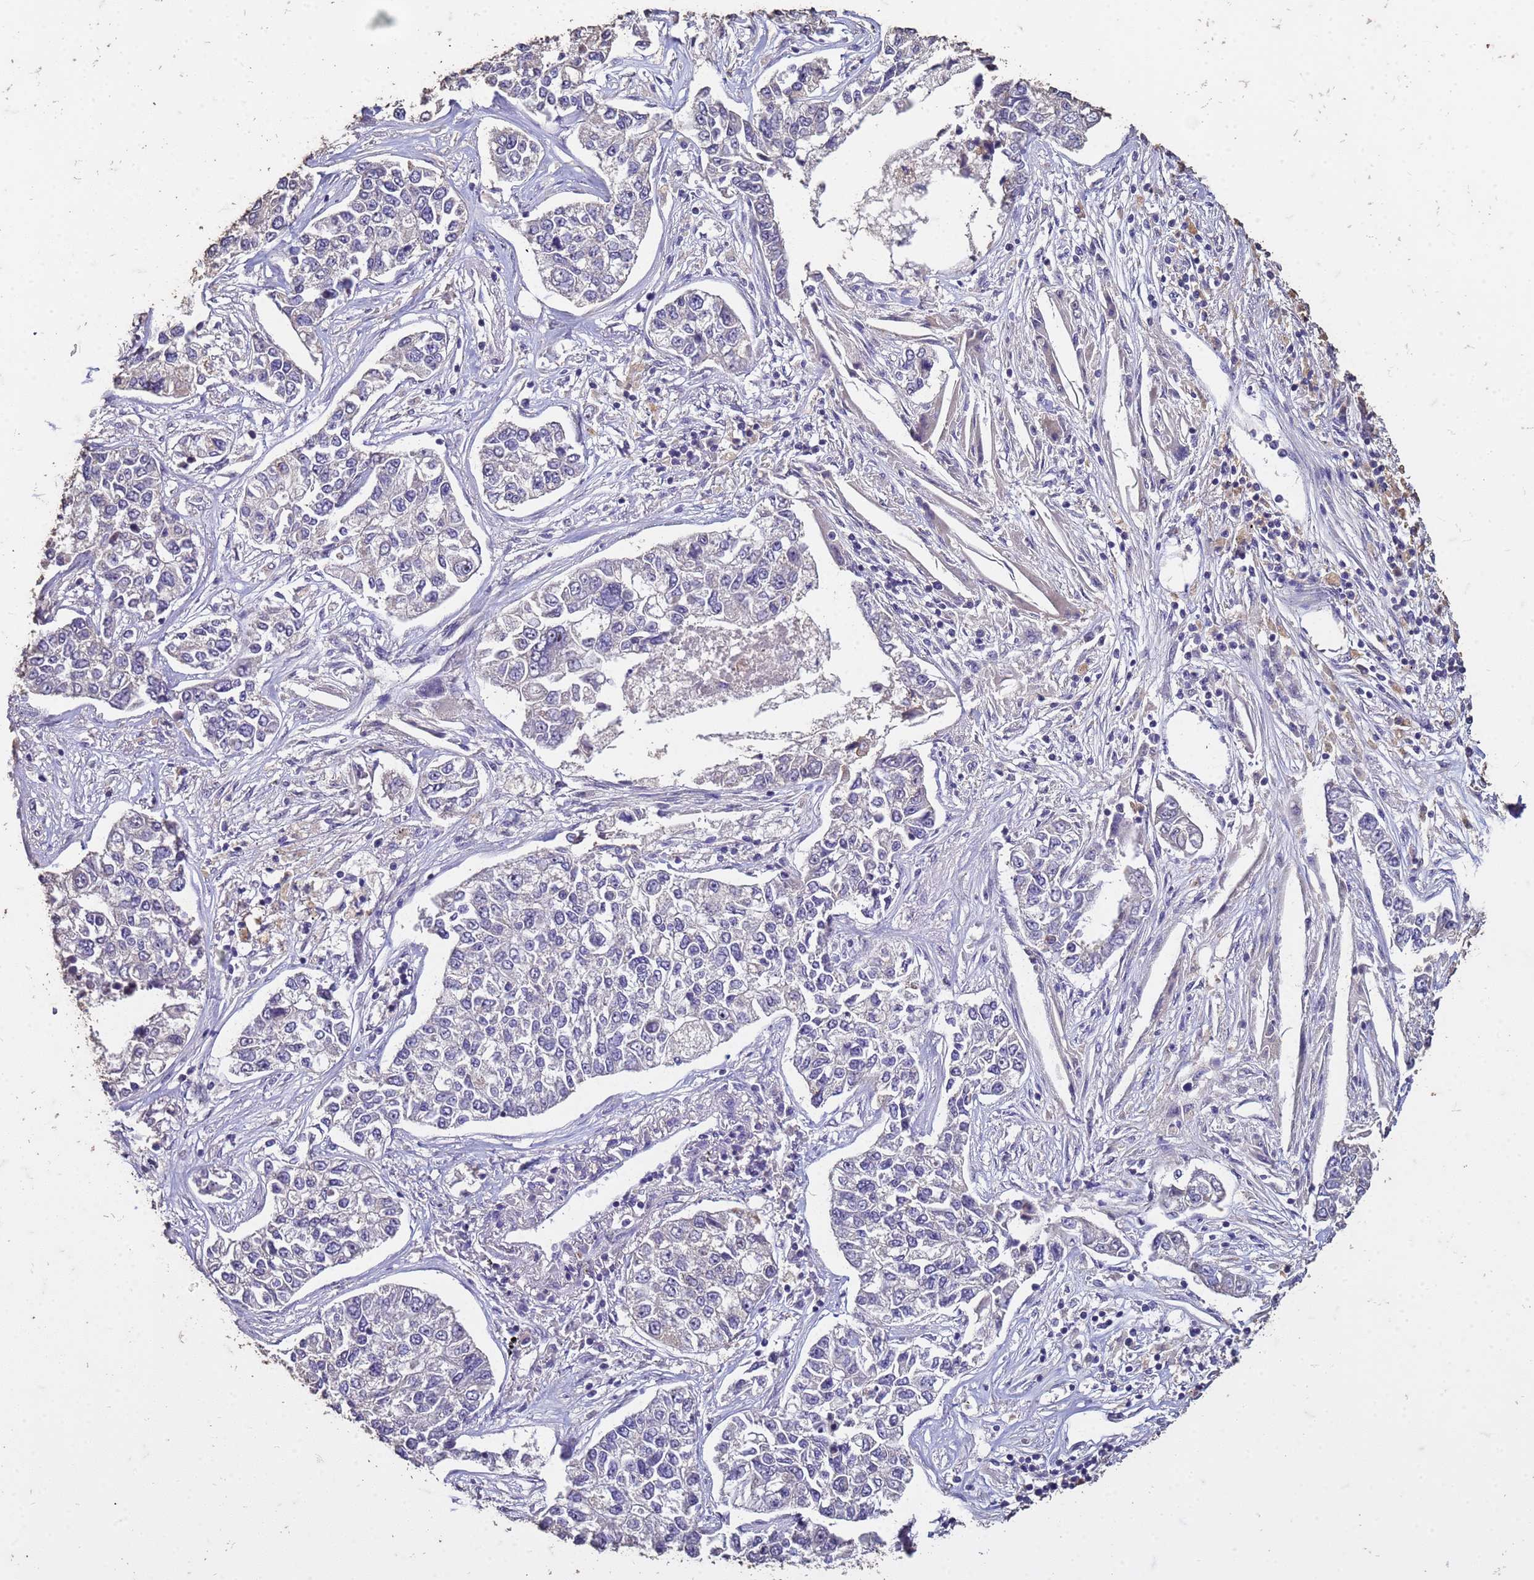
{"staining": {"intensity": "negative", "quantity": "none", "location": "none"}, "tissue": "lung cancer", "cell_type": "Tumor cells", "image_type": "cancer", "snomed": [{"axis": "morphology", "description": "Adenocarcinoma, NOS"}, {"axis": "topography", "description": "Lung"}], "caption": "The image shows no significant staining in tumor cells of adenocarcinoma (lung).", "gene": "FAM184B", "patient": {"sex": "male", "age": 49}}